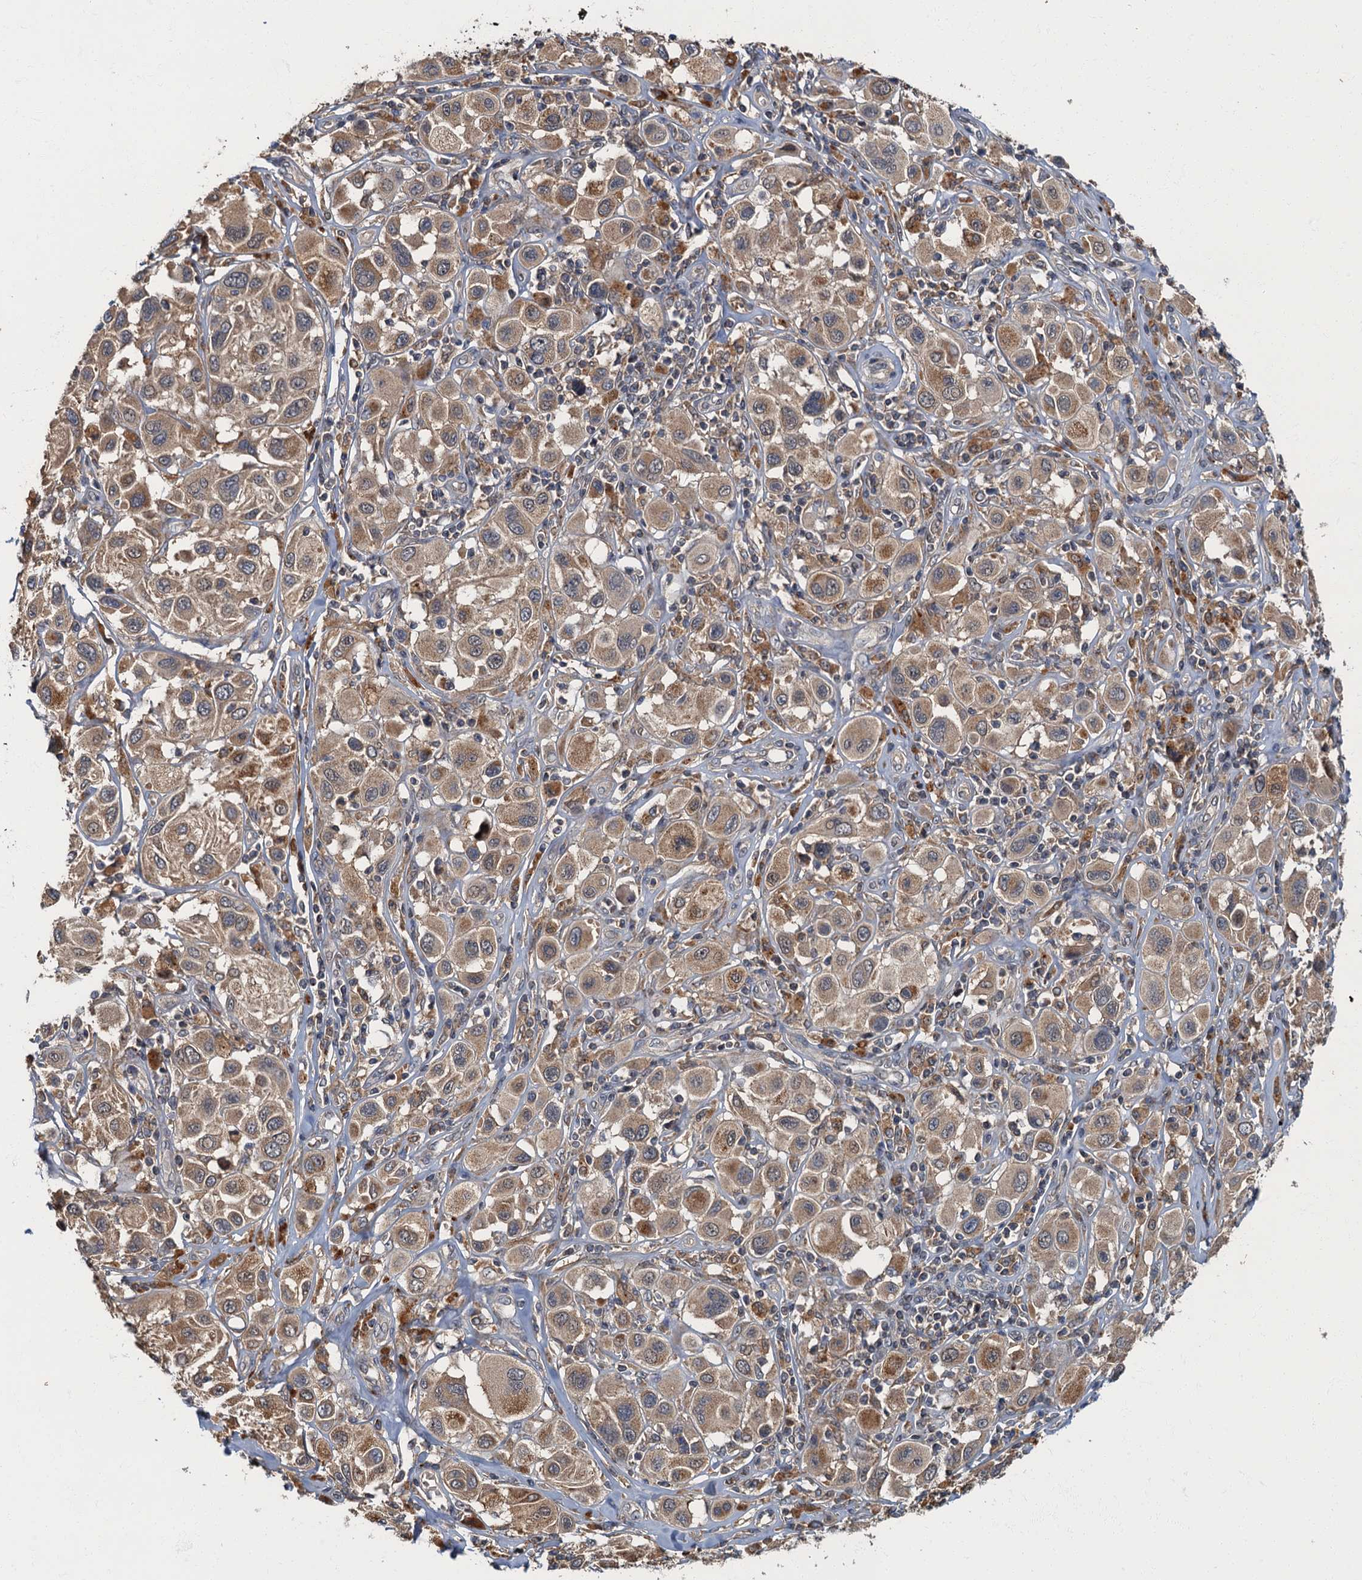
{"staining": {"intensity": "weak", "quantity": ">75%", "location": "cytoplasmic/membranous"}, "tissue": "melanoma", "cell_type": "Tumor cells", "image_type": "cancer", "snomed": [{"axis": "morphology", "description": "Malignant melanoma, Metastatic site"}, {"axis": "topography", "description": "Skin"}], "caption": "This is a micrograph of IHC staining of melanoma, which shows weak expression in the cytoplasmic/membranous of tumor cells.", "gene": "WDCP", "patient": {"sex": "male", "age": 41}}